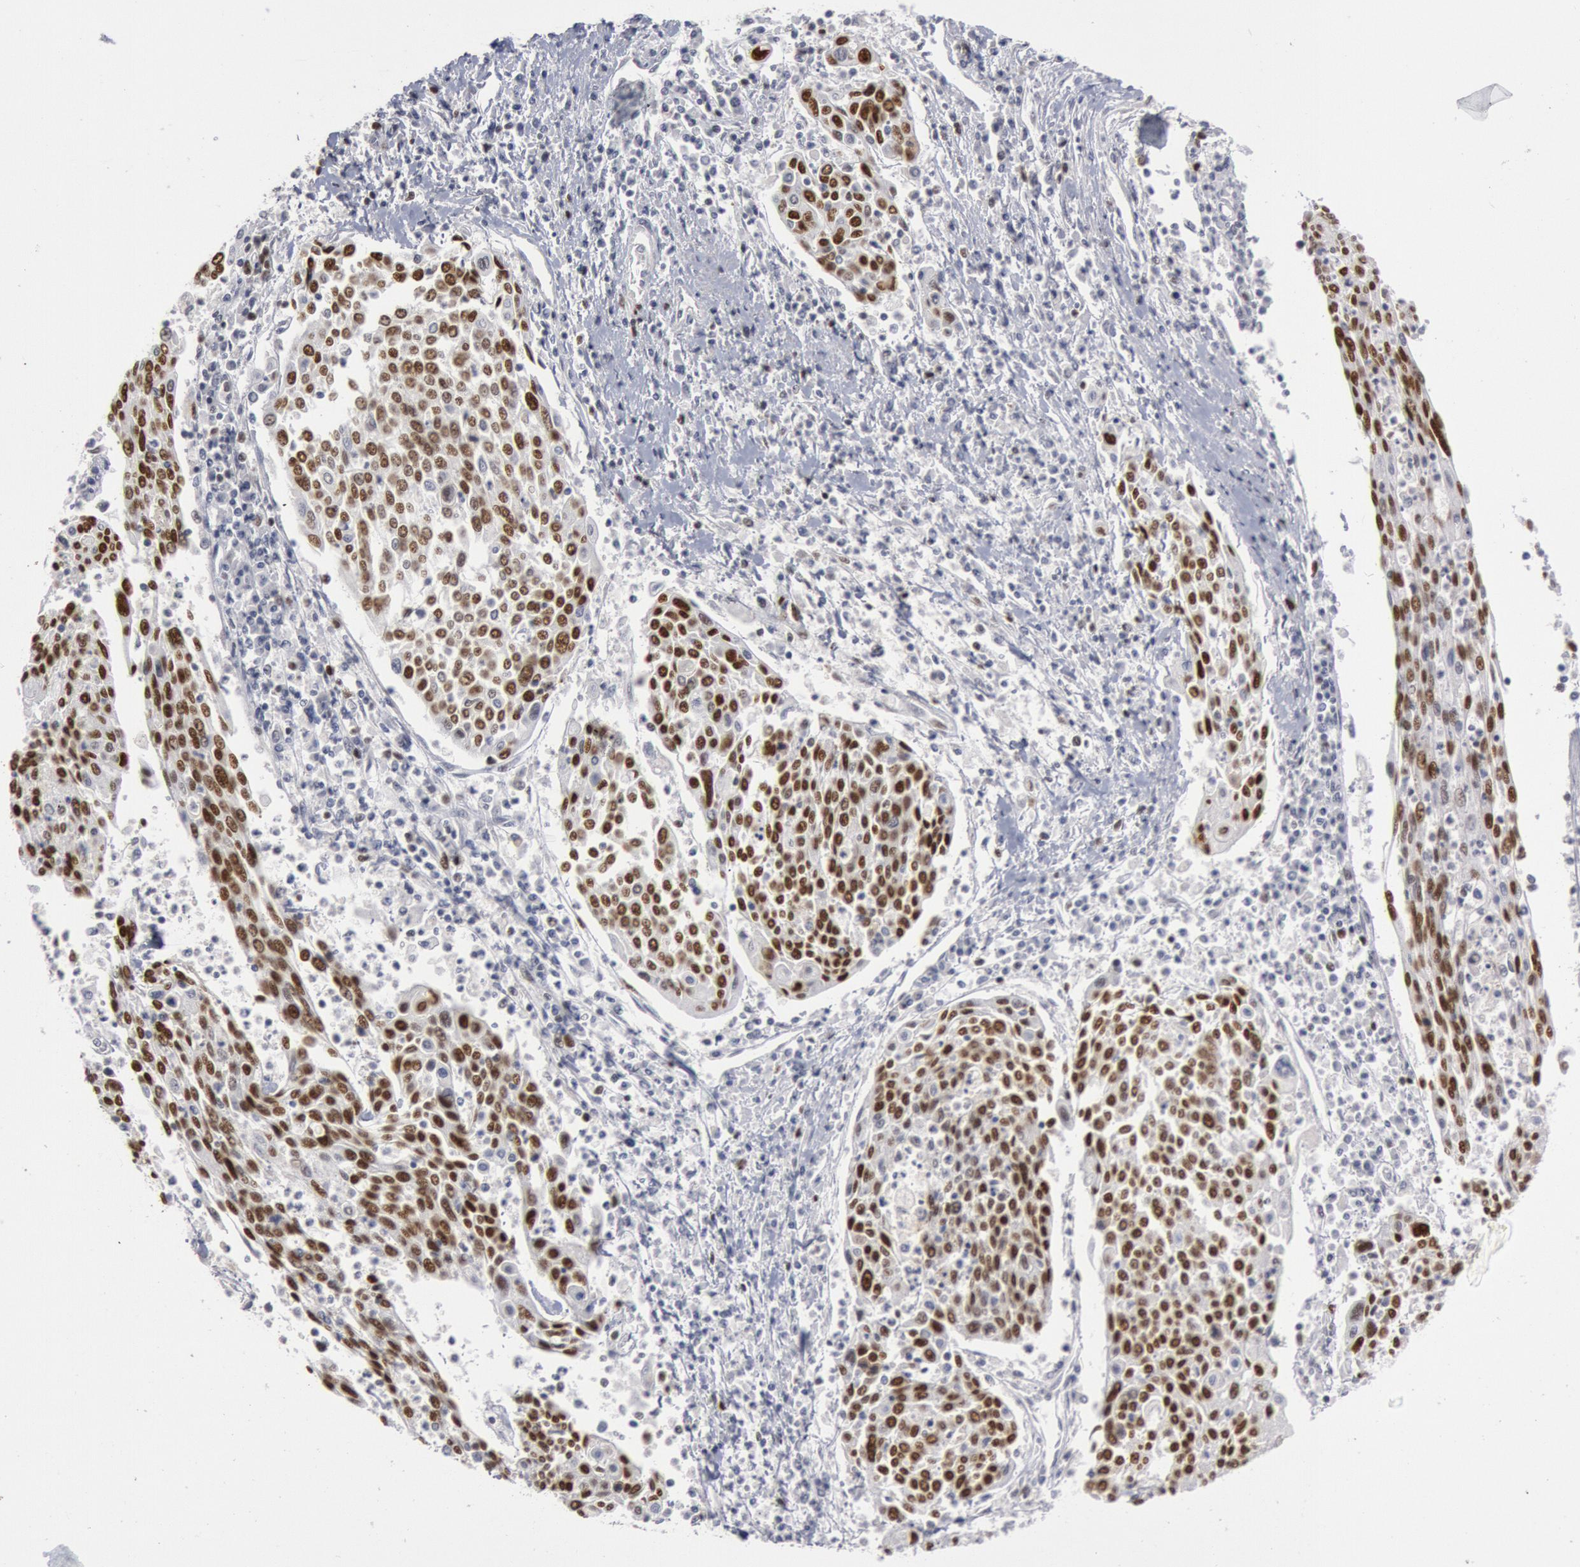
{"staining": {"intensity": "moderate", "quantity": ">75%", "location": "nuclear"}, "tissue": "cervical cancer", "cell_type": "Tumor cells", "image_type": "cancer", "snomed": [{"axis": "morphology", "description": "Squamous cell carcinoma, NOS"}, {"axis": "topography", "description": "Cervix"}], "caption": "Moderate nuclear protein positivity is present in approximately >75% of tumor cells in cervical cancer (squamous cell carcinoma).", "gene": "WDHD1", "patient": {"sex": "female", "age": 40}}